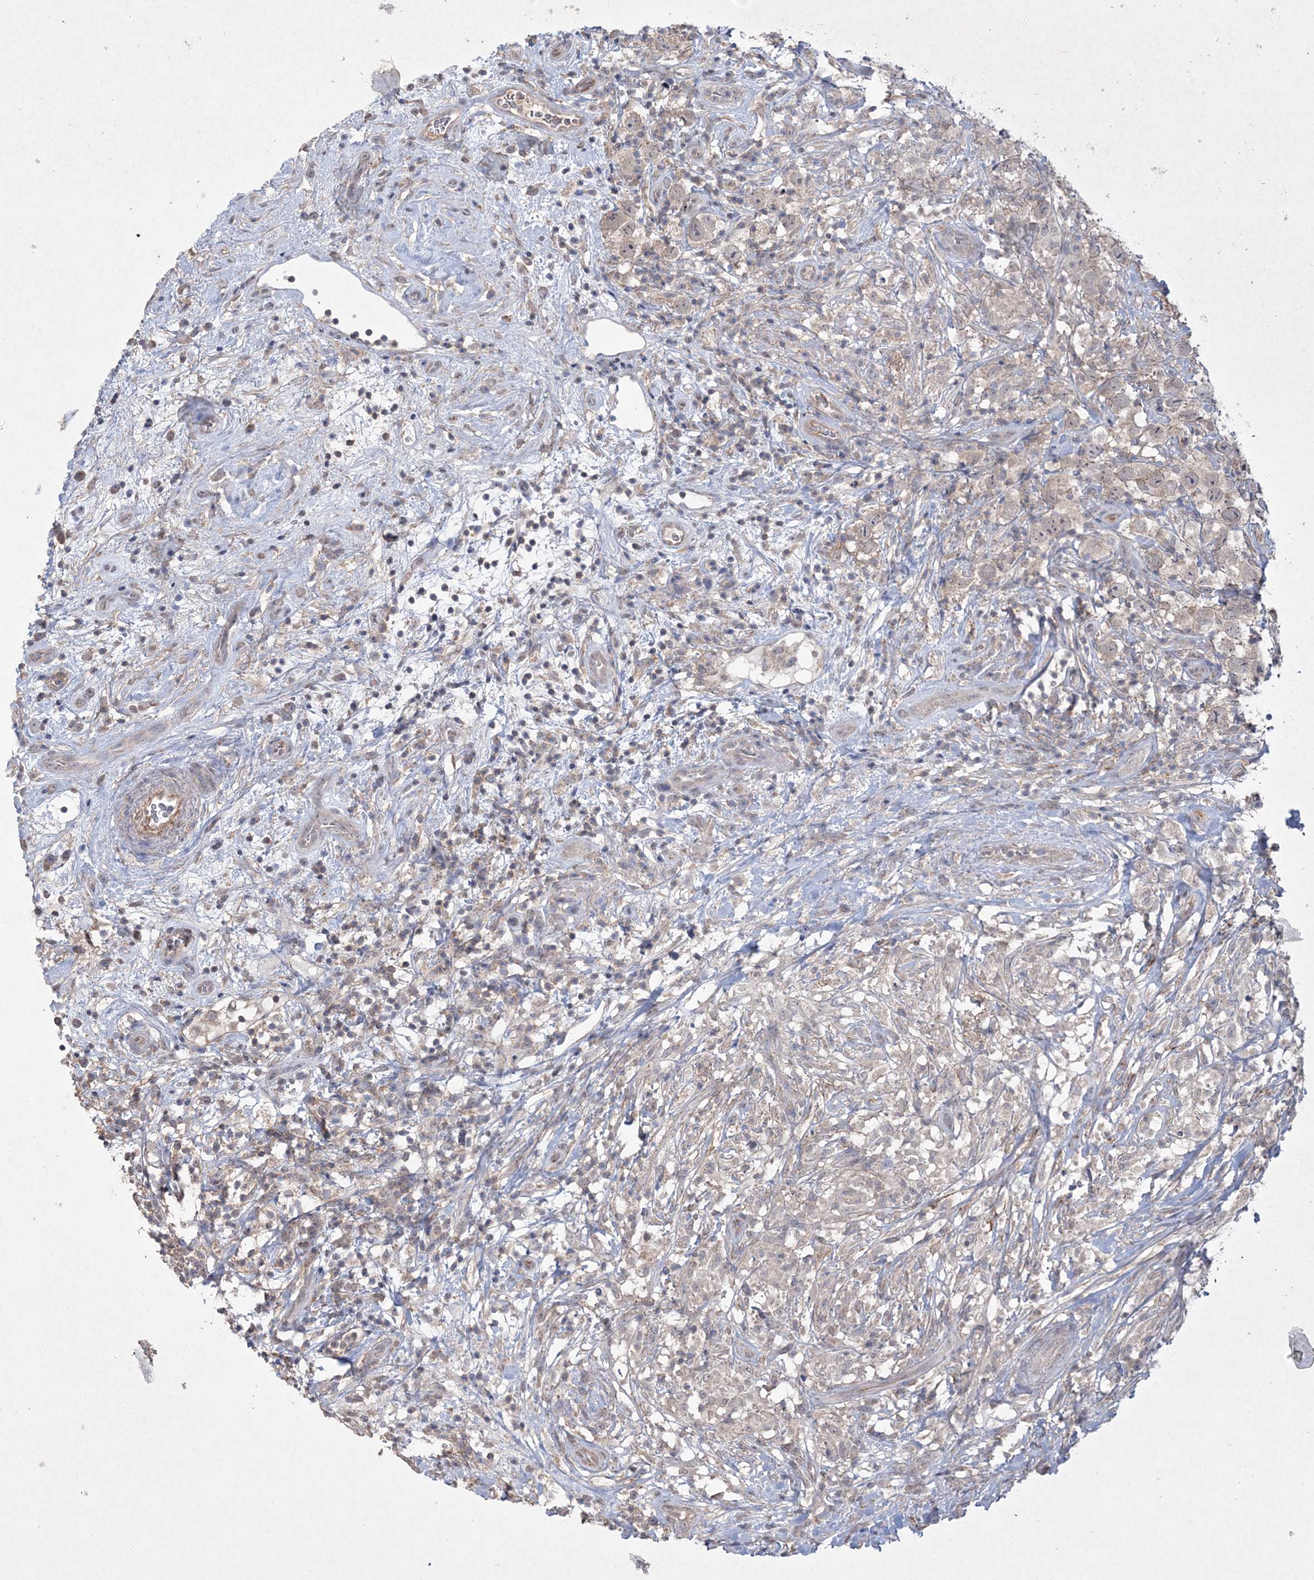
{"staining": {"intensity": "negative", "quantity": "none", "location": "none"}, "tissue": "testis cancer", "cell_type": "Tumor cells", "image_type": "cancer", "snomed": [{"axis": "morphology", "description": "Seminoma, NOS"}, {"axis": "topography", "description": "Testis"}], "caption": "DAB immunohistochemical staining of testis cancer (seminoma) shows no significant expression in tumor cells.", "gene": "DPCD", "patient": {"sex": "male", "age": 49}}